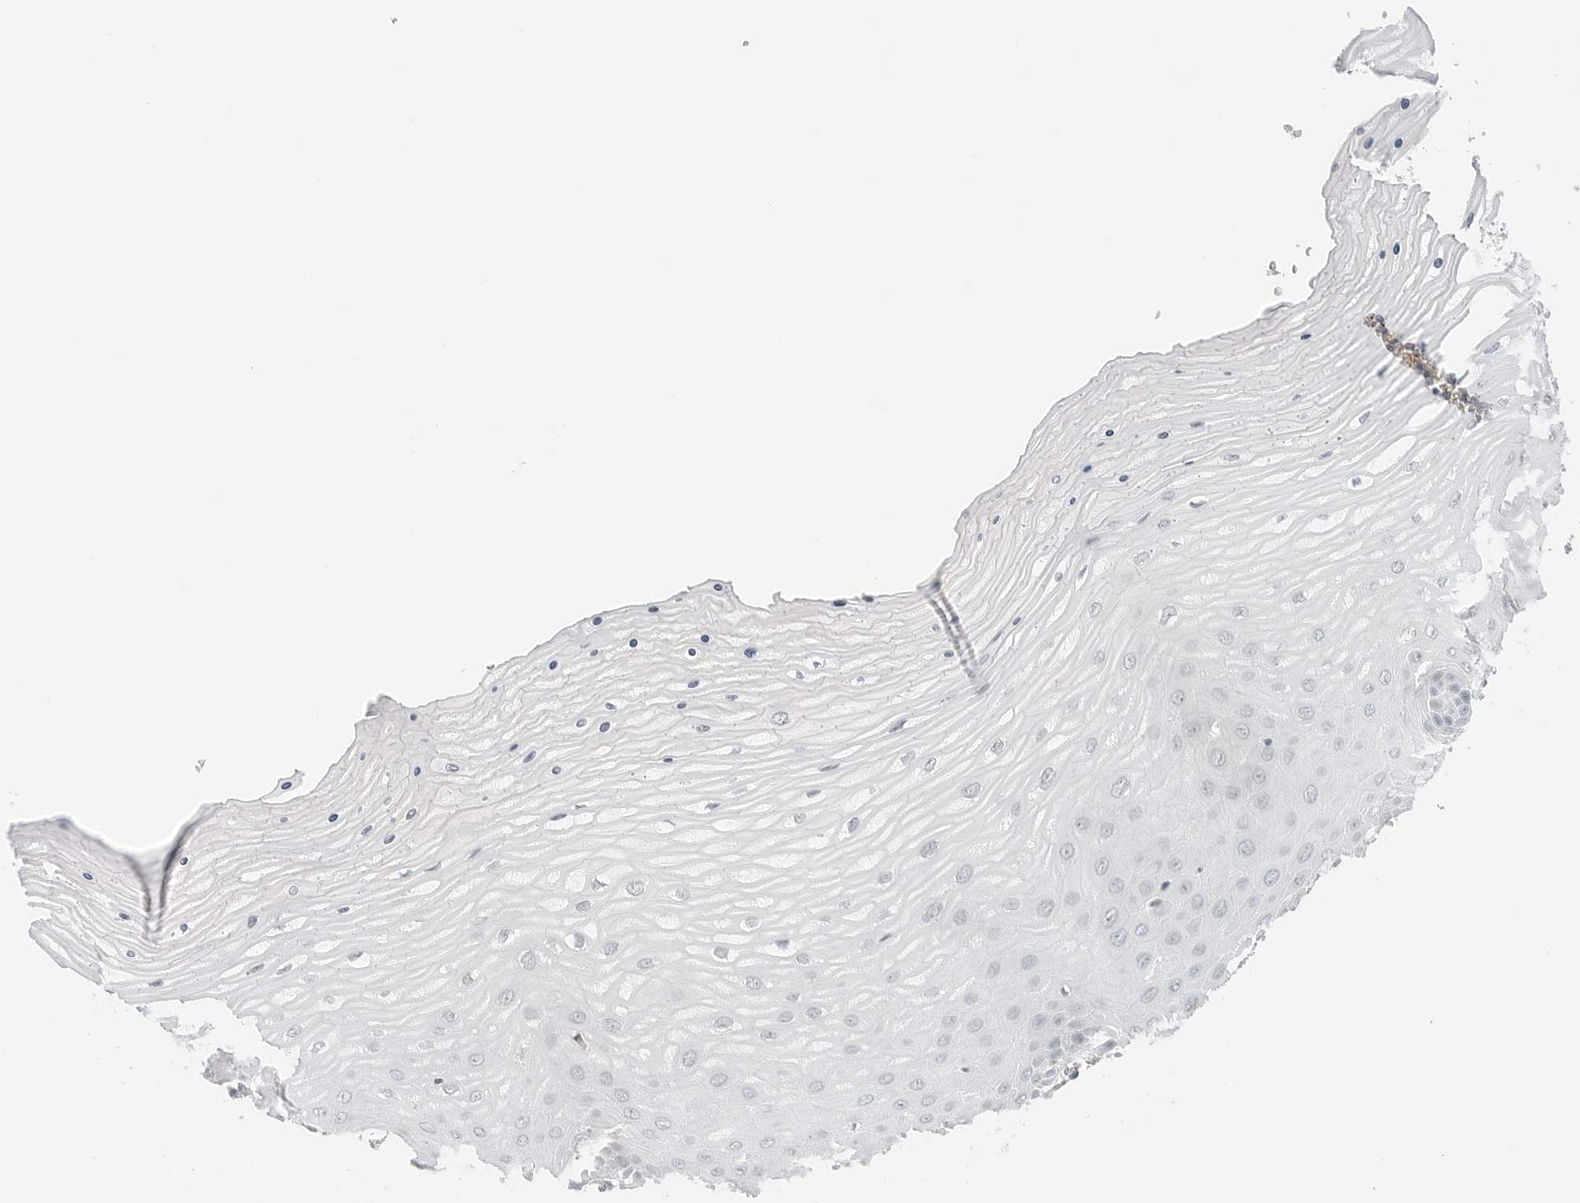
{"staining": {"intensity": "negative", "quantity": "none", "location": "none"}, "tissue": "cervix", "cell_type": "Glandular cells", "image_type": "normal", "snomed": [{"axis": "morphology", "description": "Normal tissue, NOS"}, {"axis": "topography", "description": "Cervix"}], "caption": "Glandular cells show no significant expression in unremarkable cervix. (DAB (3,3'-diaminobenzidine) IHC with hematoxylin counter stain).", "gene": "NEO1", "patient": {"sex": "female", "age": 55}}